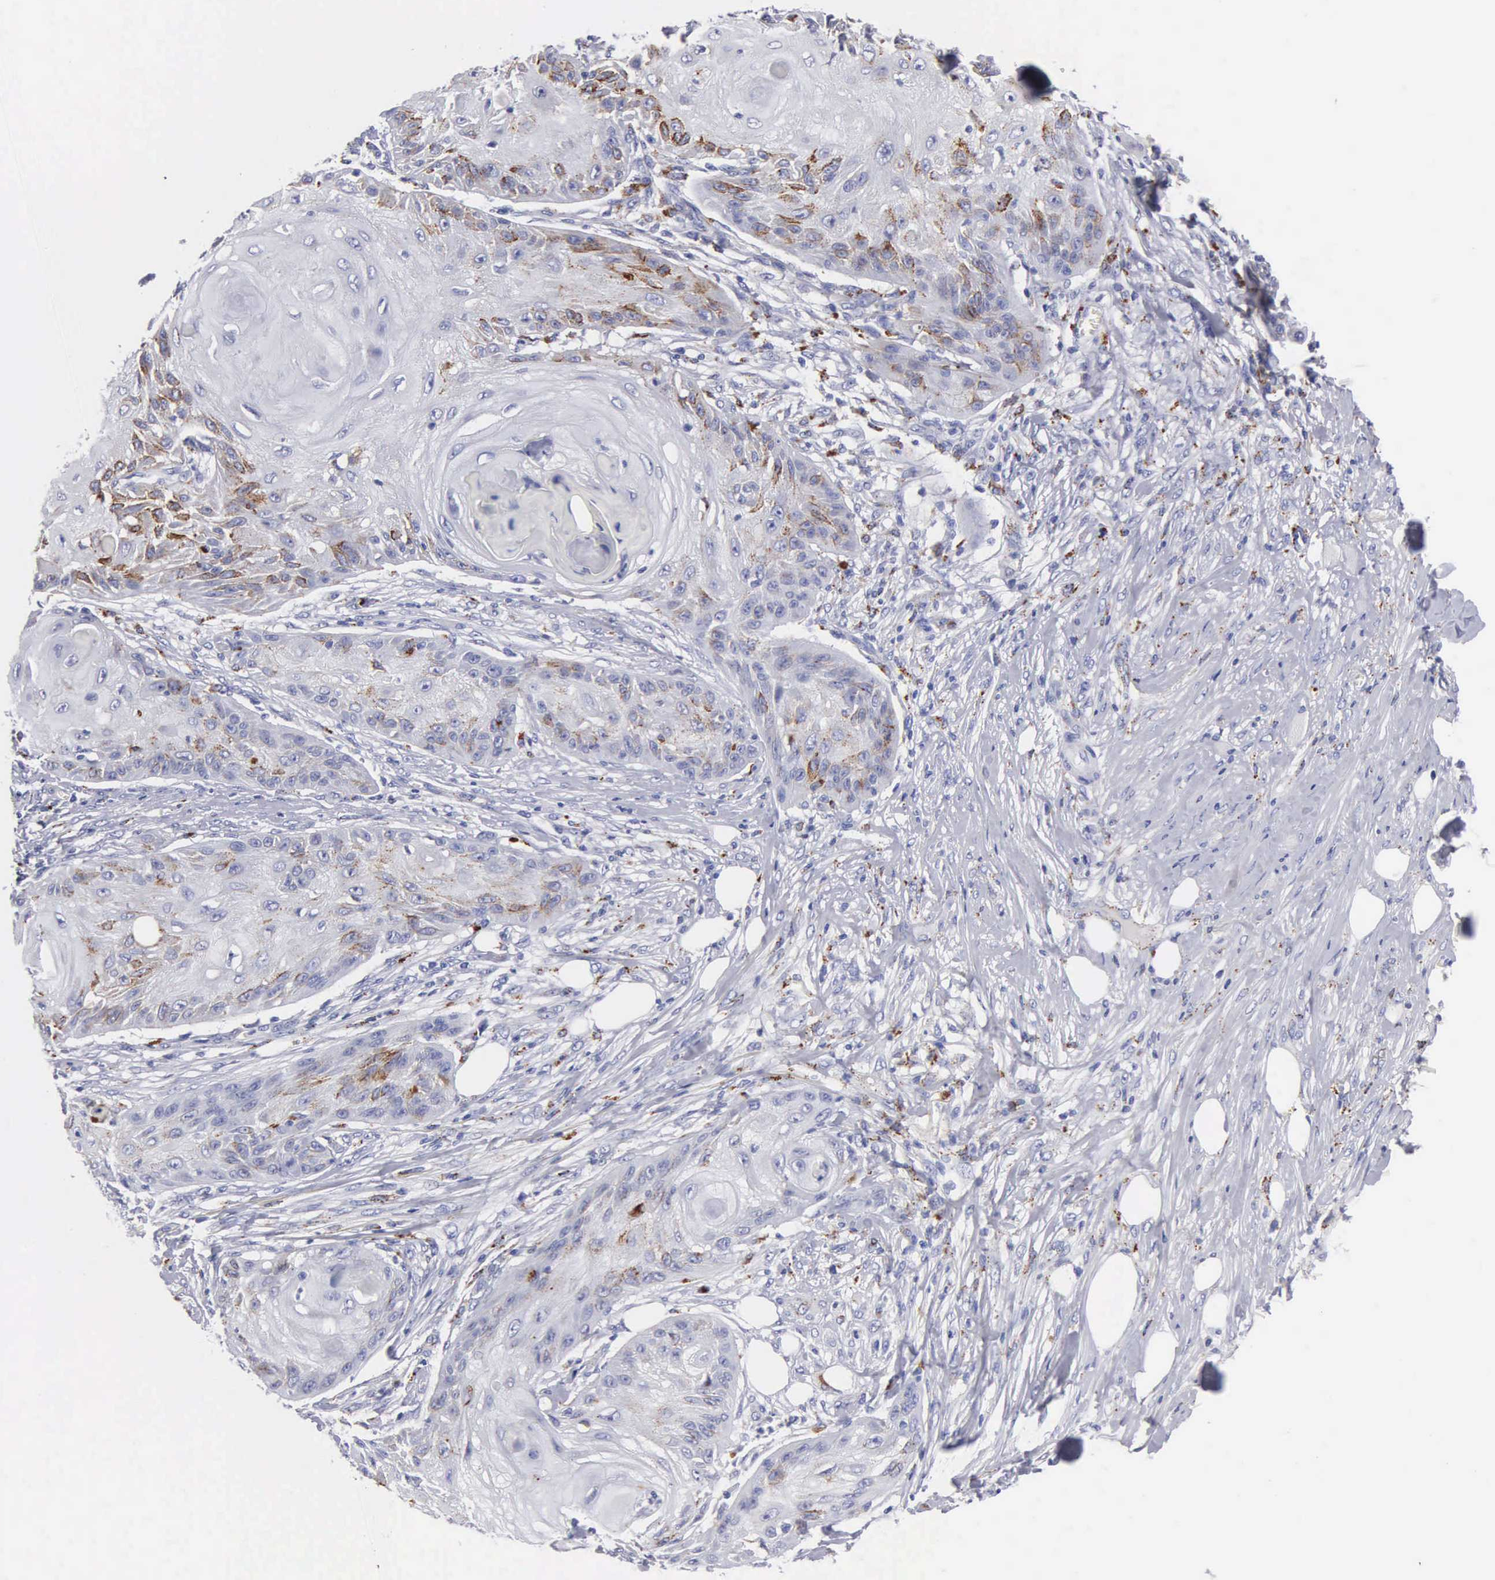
{"staining": {"intensity": "moderate", "quantity": "<25%", "location": "cytoplasmic/membranous"}, "tissue": "skin cancer", "cell_type": "Tumor cells", "image_type": "cancer", "snomed": [{"axis": "morphology", "description": "Squamous cell carcinoma, NOS"}, {"axis": "topography", "description": "Skin"}], "caption": "A brown stain highlights moderate cytoplasmic/membranous positivity of a protein in skin squamous cell carcinoma tumor cells. The staining is performed using DAB (3,3'-diaminobenzidine) brown chromogen to label protein expression. The nuclei are counter-stained blue using hematoxylin.", "gene": "CTSL", "patient": {"sex": "female", "age": 88}}